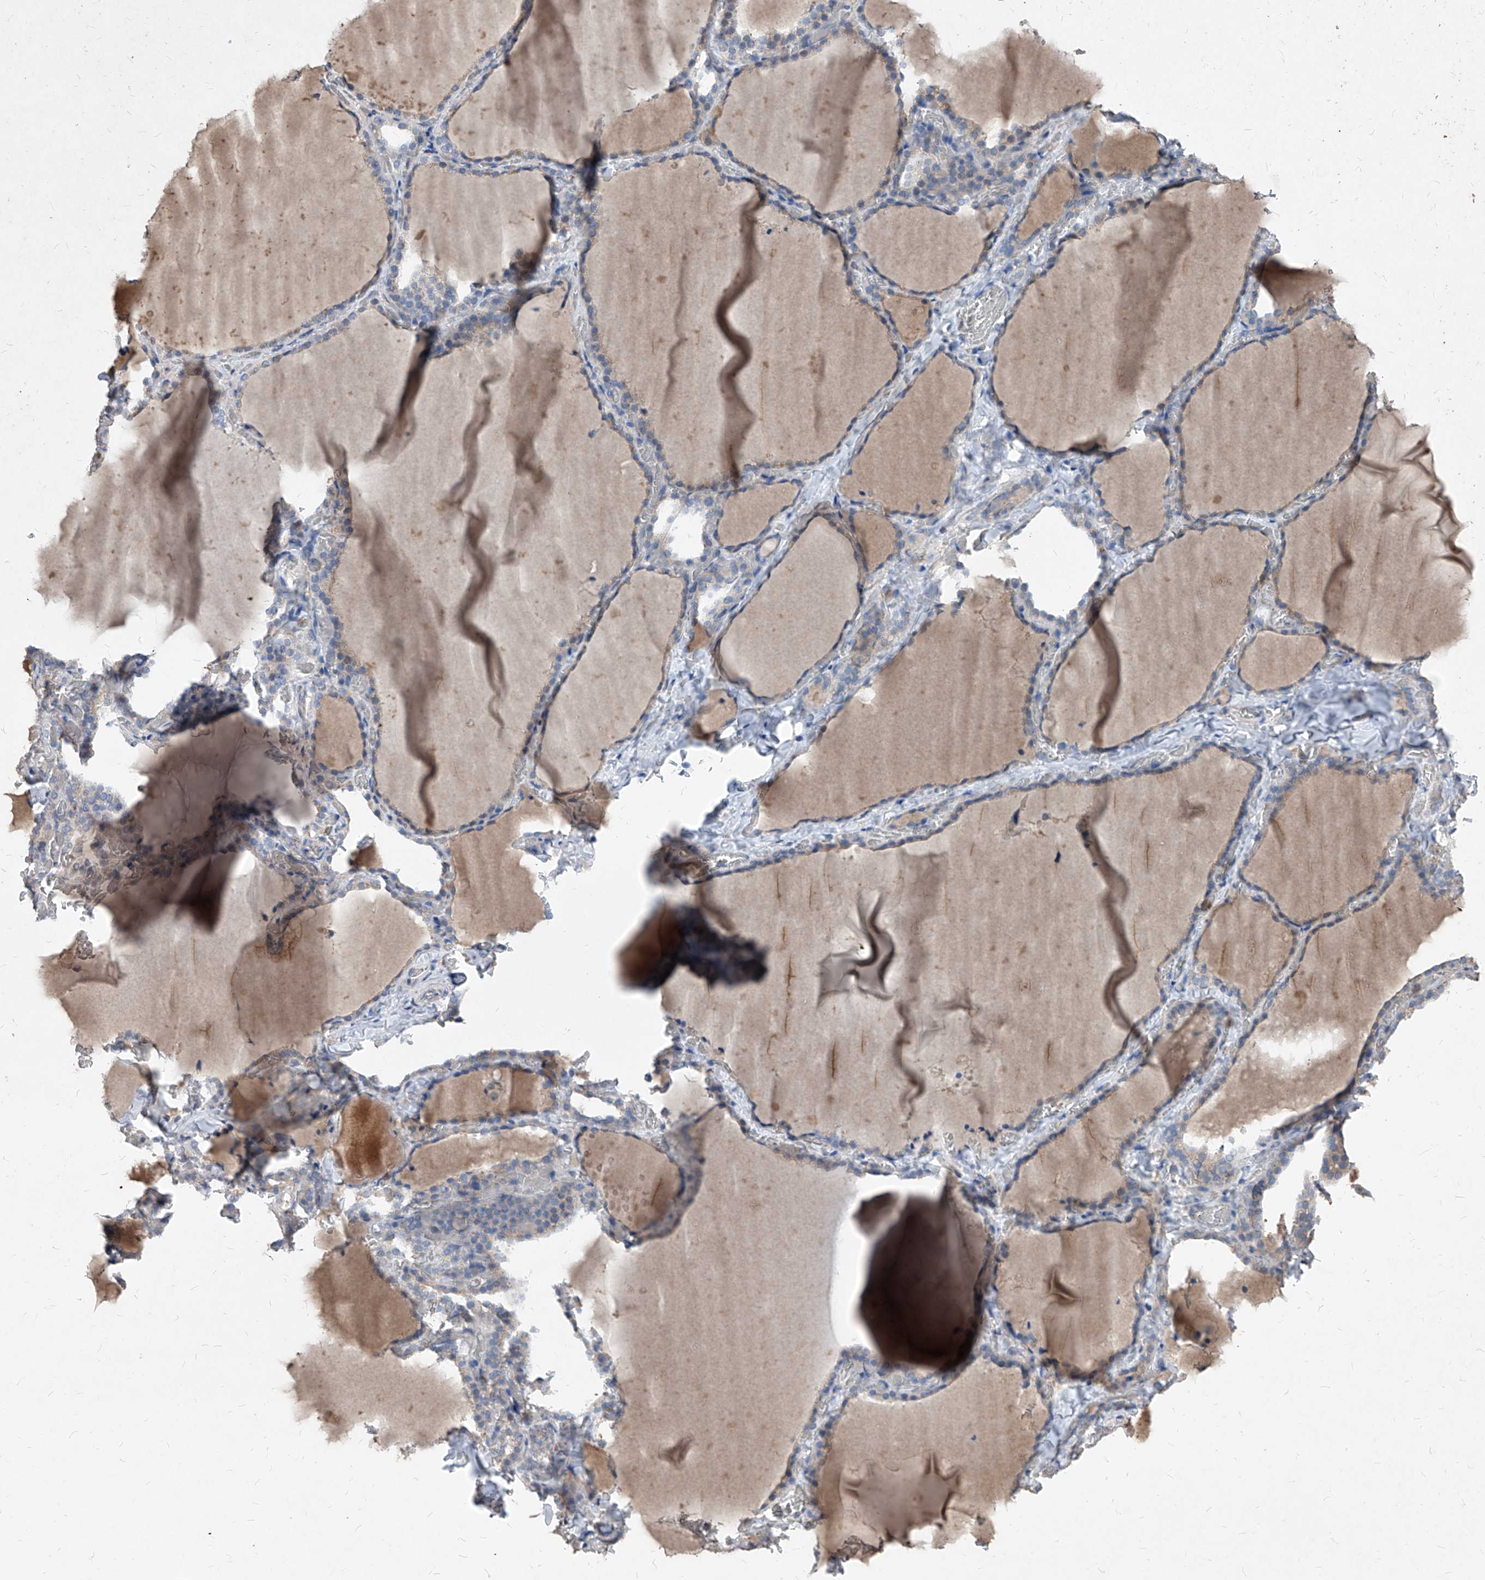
{"staining": {"intensity": "weak", "quantity": "<25%", "location": "cytoplasmic/membranous"}, "tissue": "thyroid gland", "cell_type": "Glandular cells", "image_type": "normal", "snomed": [{"axis": "morphology", "description": "Normal tissue, NOS"}, {"axis": "topography", "description": "Thyroid gland"}], "caption": "IHC micrograph of normal thyroid gland: thyroid gland stained with DAB exhibits no significant protein staining in glandular cells.", "gene": "SYNGR1", "patient": {"sex": "female", "age": 22}}